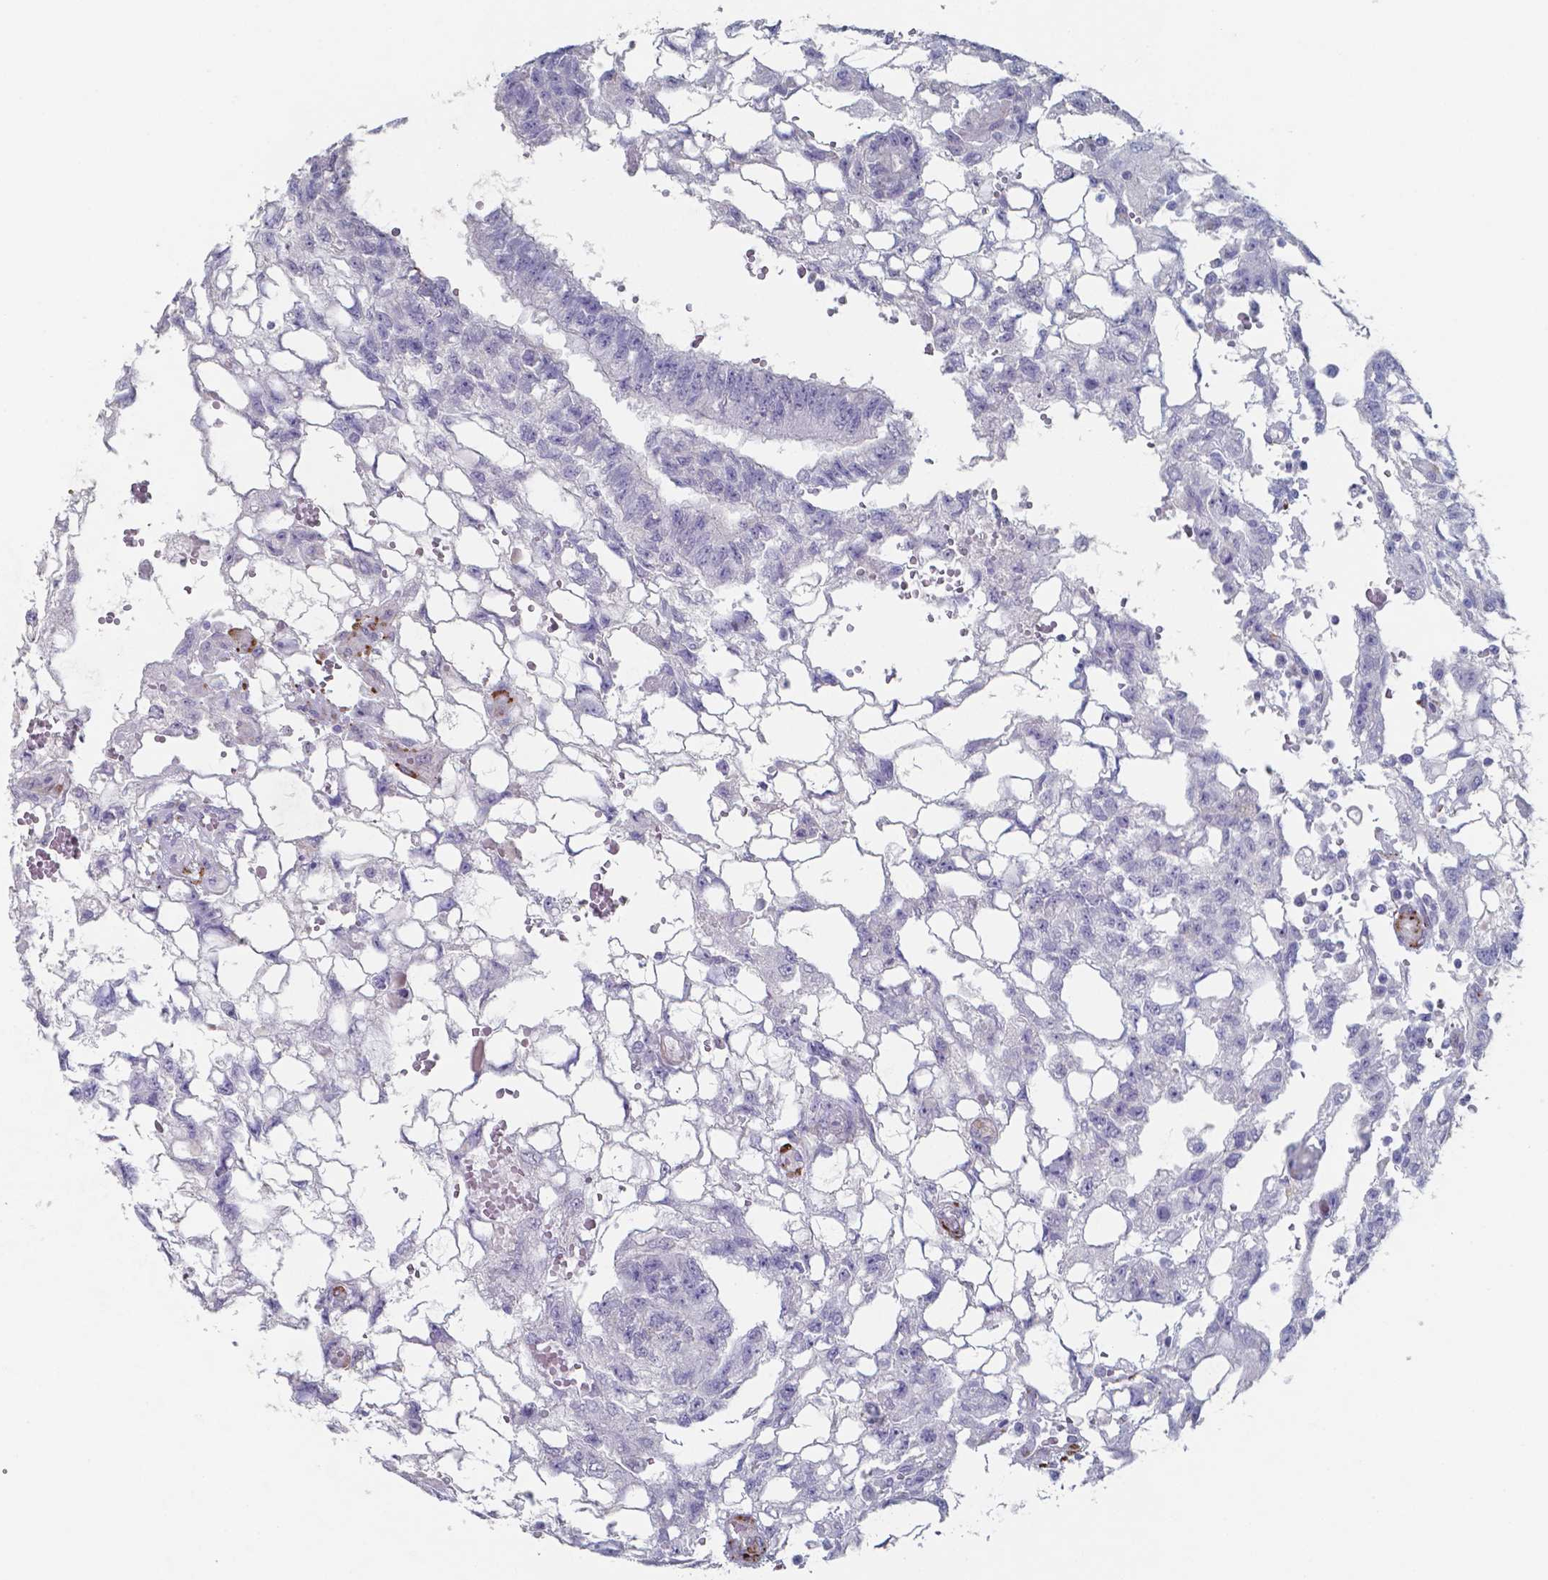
{"staining": {"intensity": "negative", "quantity": "none", "location": "none"}, "tissue": "testis cancer", "cell_type": "Tumor cells", "image_type": "cancer", "snomed": [{"axis": "morphology", "description": "Carcinoma, Embryonal, NOS"}, {"axis": "topography", "description": "Testis"}], "caption": "The micrograph displays no staining of tumor cells in testis cancer.", "gene": "PLA2R1", "patient": {"sex": "male", "age": 32}}